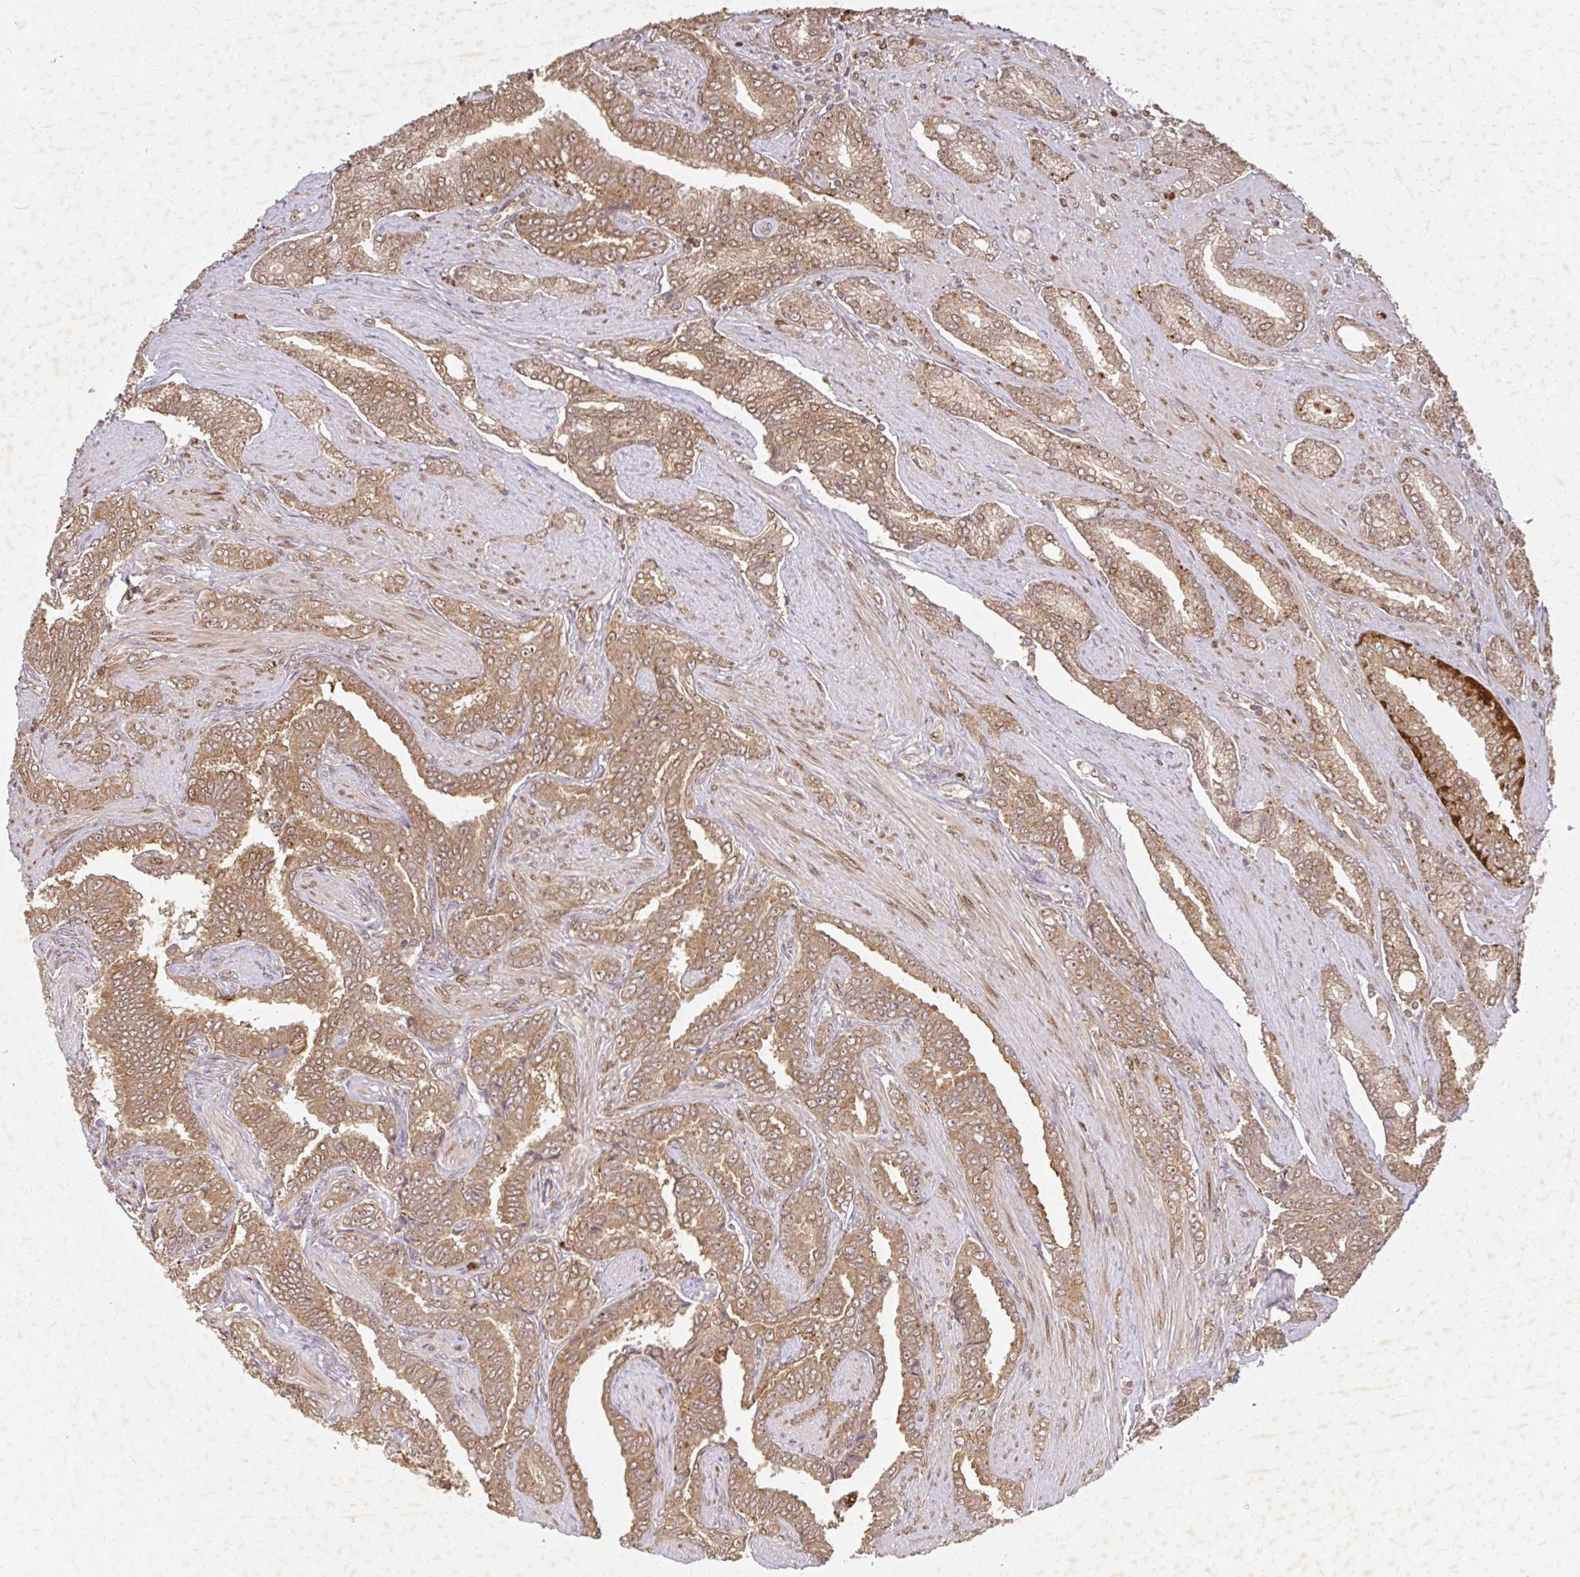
{"staining": {"intensity": "moderate", "quantity": ">75%", "location": "cytoplasmic/membranous,nuclear"}, "tissue": "prostate cancer", "cell_type": "Tumor cells", "image_type": "cancer", "snomed": [{"axis": "morphology", "description": "Adenocarcinoma, High grade"}, {"axis": "topography", "description": "Prostate"}], "caption": "There is medium levels of moderate cytoplasmic/membranous and nuclear staining in tumor cells of prostate cancer, as demonstrated by immunohistochemical staining (brown color).", "gene": "LARS2", "patient": {"sex": "male", "age": 72}}